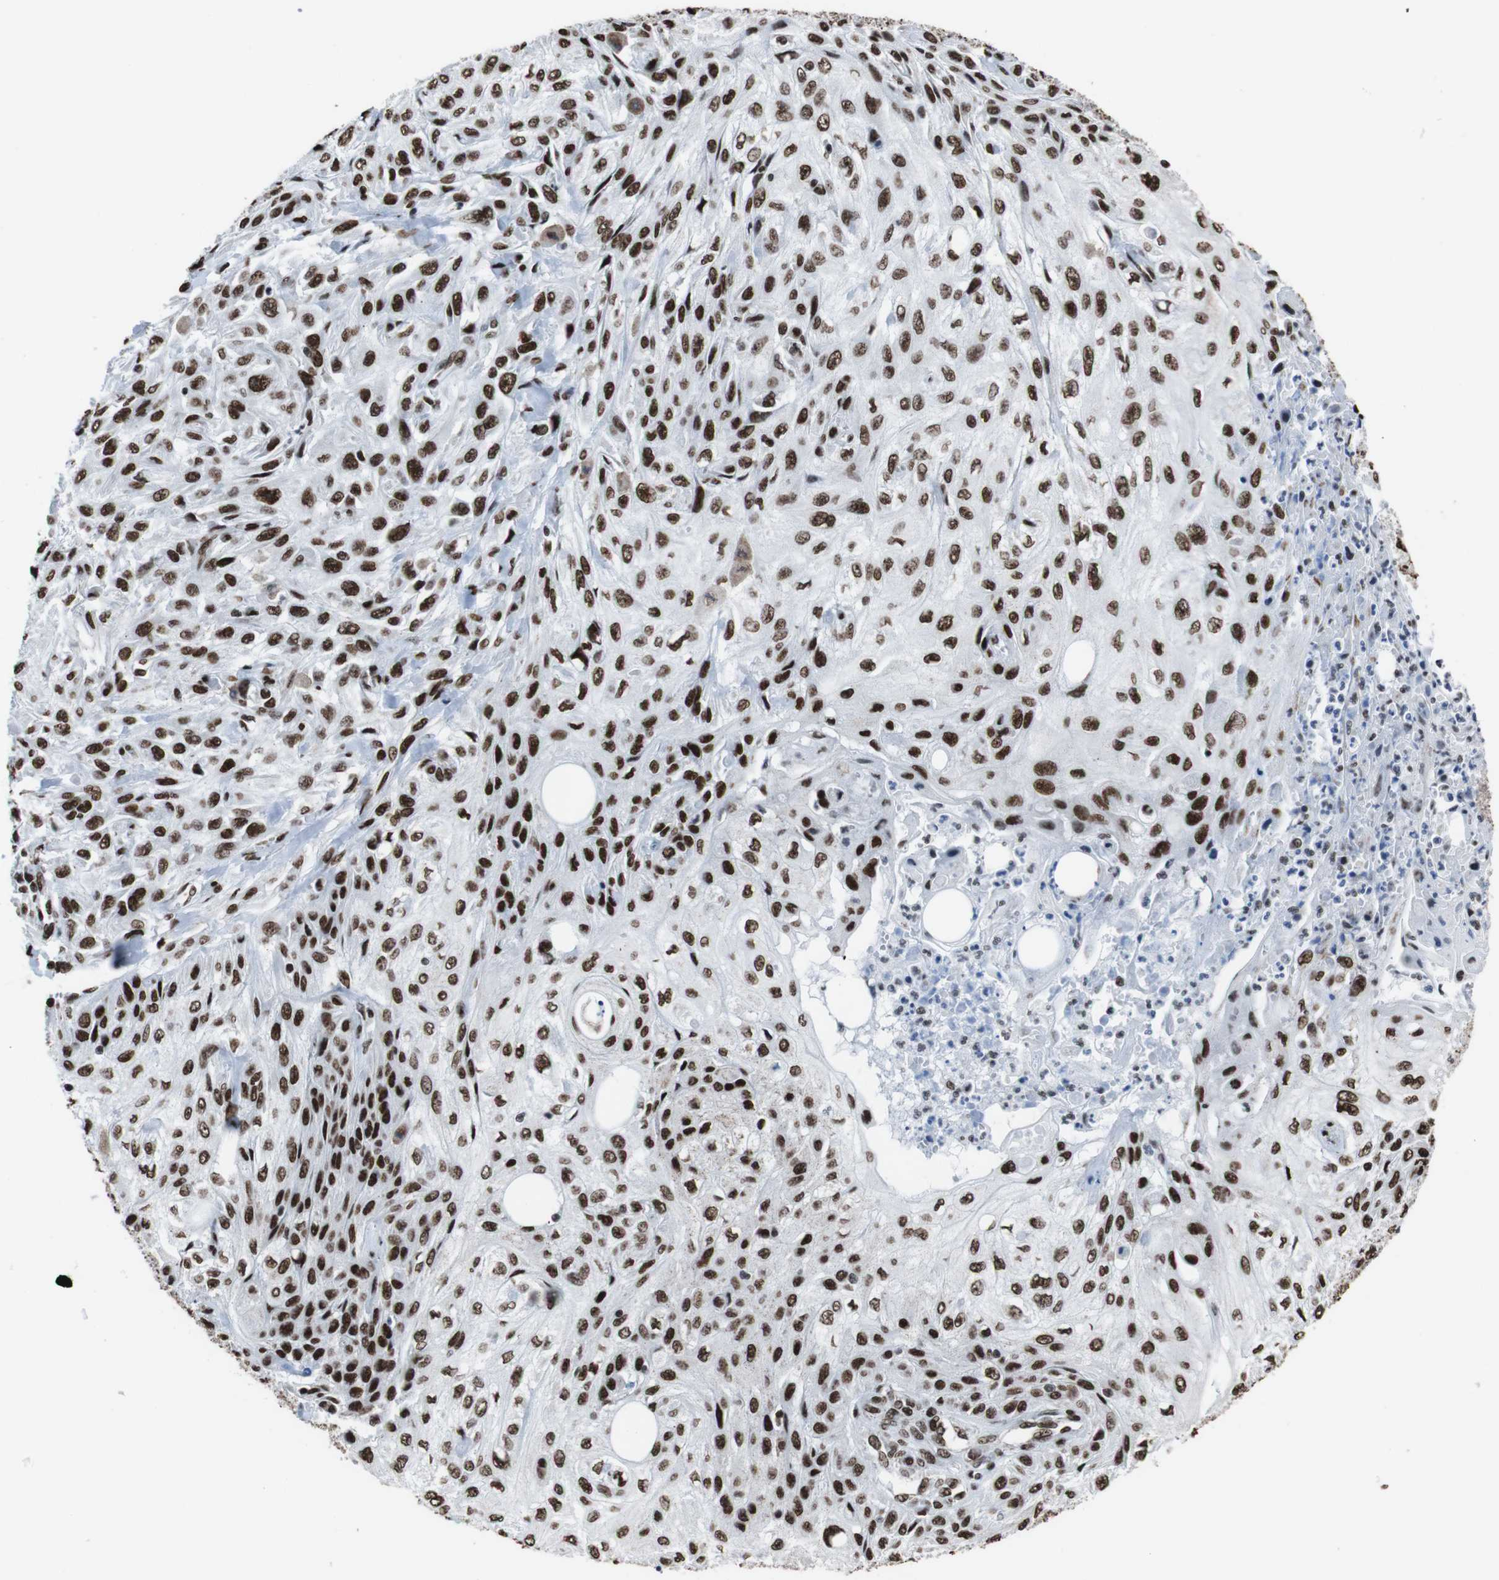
{"staining": {"intensity": "strong", "quantity": ">75%", "location": "nuclear"}, "tissue": "skin cancer", "cell_type": "Tumor cells", "image_type": "cancer", "snomed": [{"axis": "morphology", "description": "Squamous cell carcinoma, NOS"}, {"axis": "topography", "description": "Skin"}], "caption": "Protein staining of skin squamous cell carcinoma tissue demonstrates strong nuclear positivity in approximately >75% of tumor cells.", "gene": "ROMO1", "patient": {"sex": "male", "age": 75}}